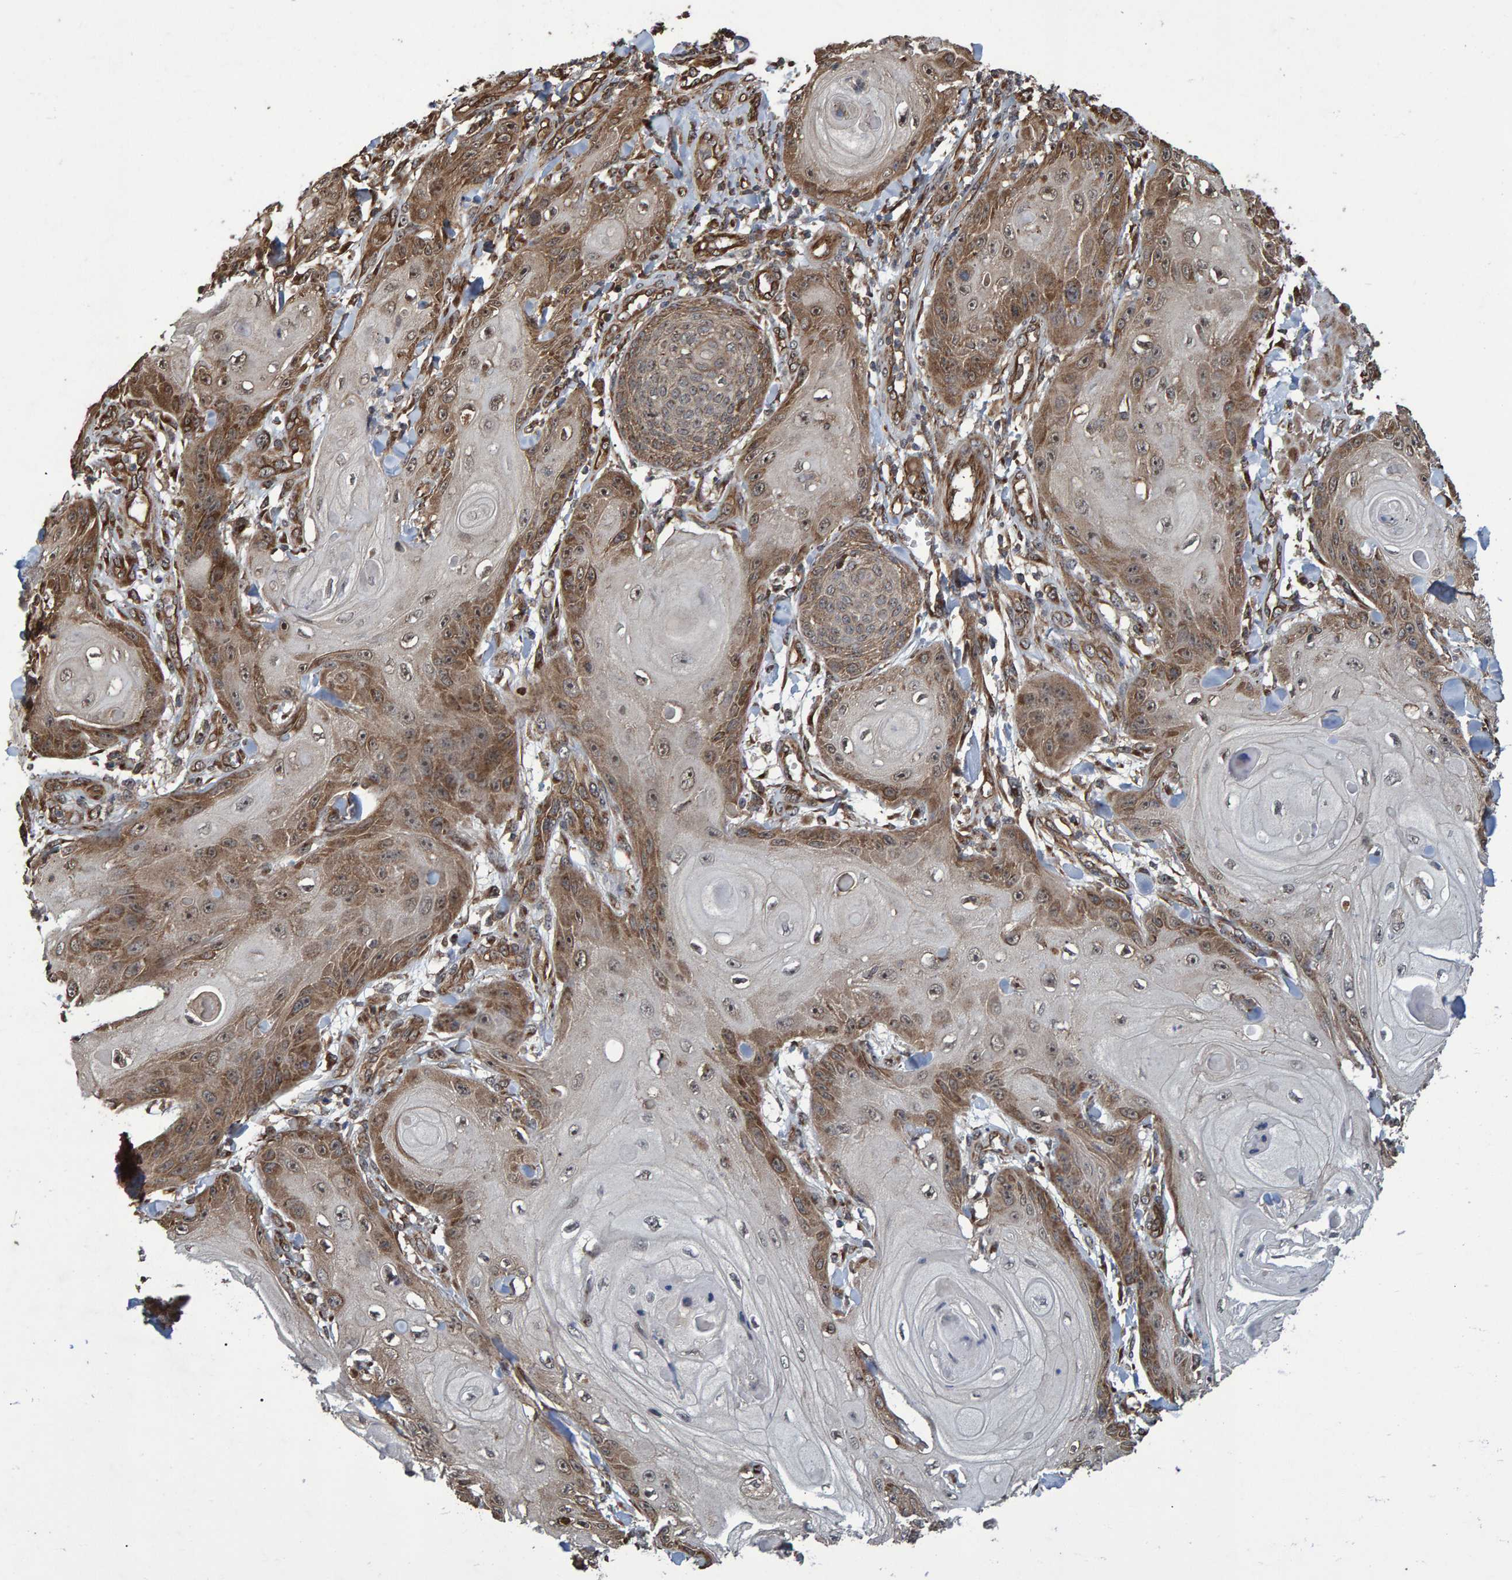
{"staining": {"intensity": "moderate", "quantity": ">75%", "location": "cytoplasmic/membranous,nuclear"}, "tissue": "skin cancer", "cell_type": "Tumor cells", "image_type": "cancer", "snomed": [{"axis": "morphology", "description": "Squamous cell carcinoma, NOS"}, {"axis": "topography", "description": "Skin"}], "caption": "Skin cancer was stained to show a protein in brown. There is medium levels of moderate cytoplasmic/membranous and nuclear positivity in approximately >75% of tumor cells.", "gene": "TRIM68", "patient": {"sex": "male", "age": 74}}